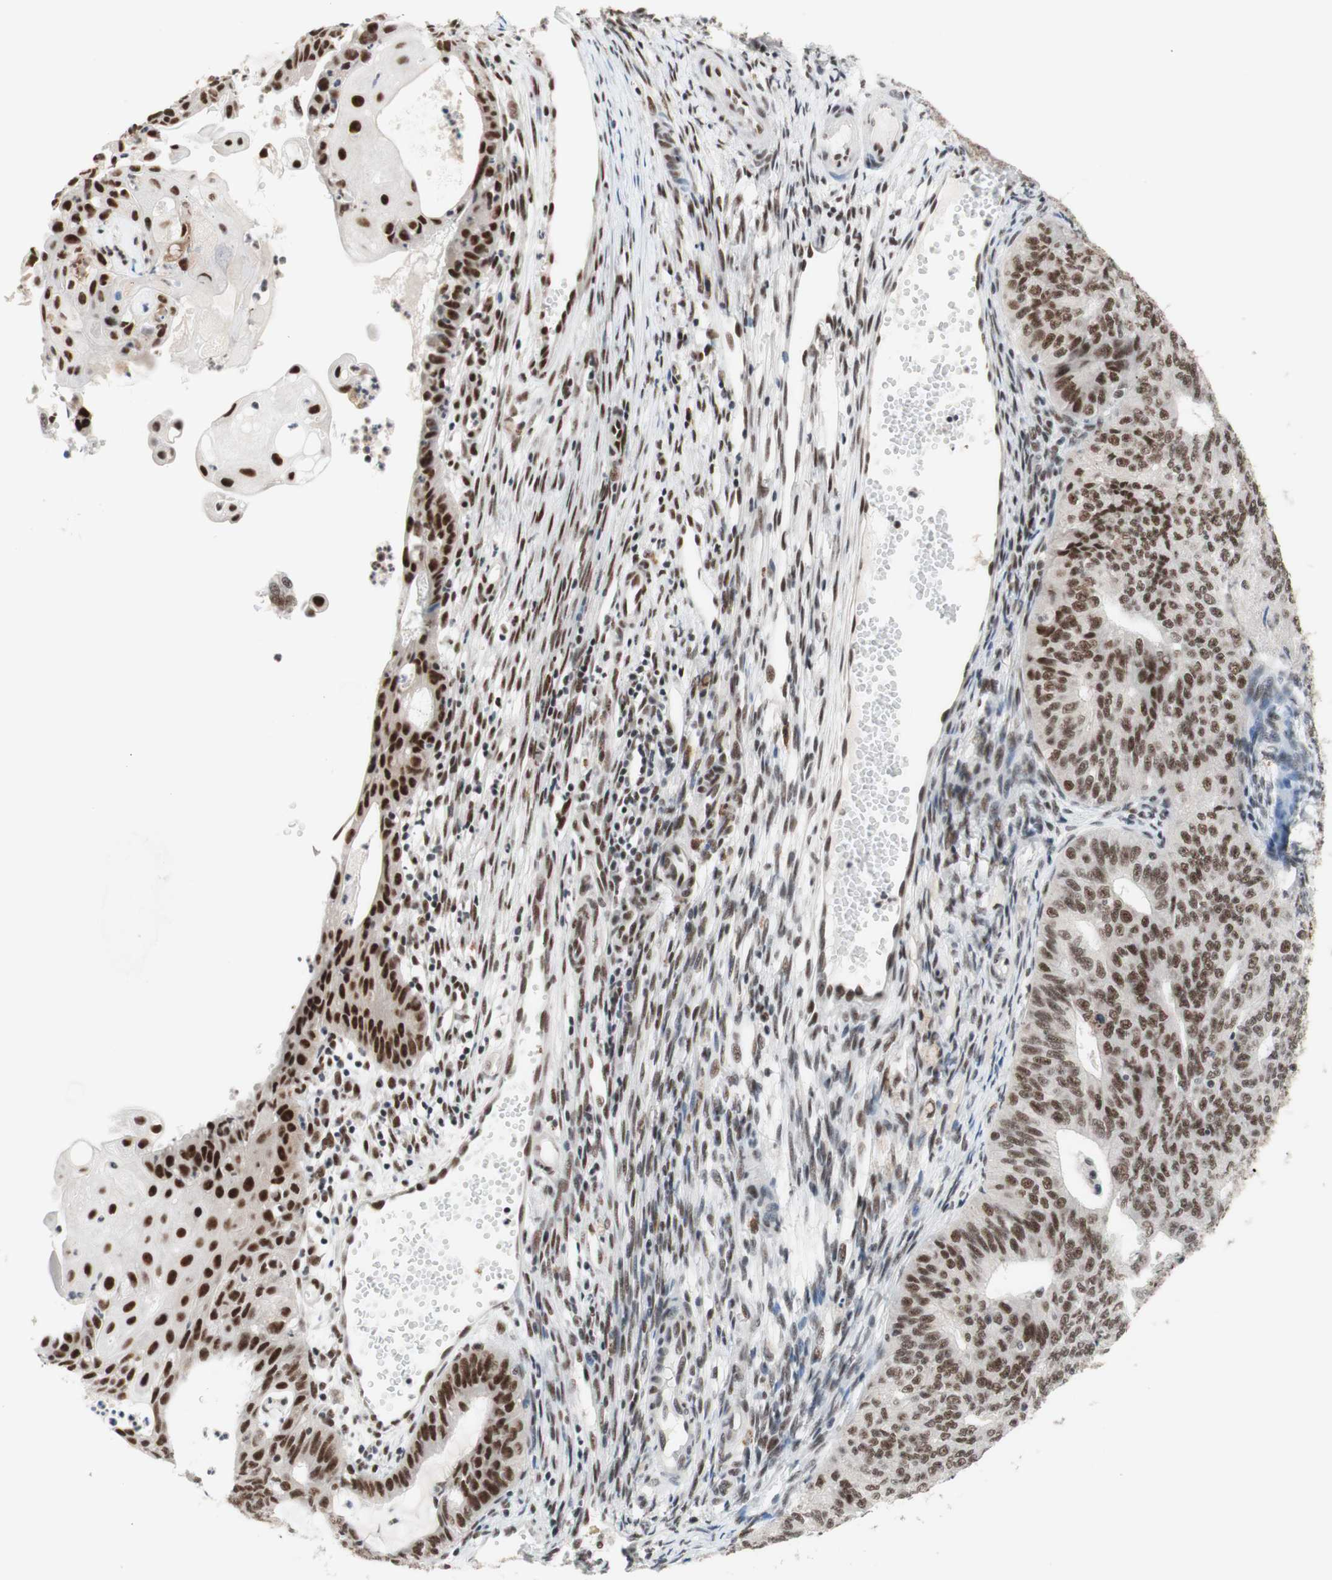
{"staining": {"intensity": "strong", "quantity": ">75%", "location": "nuclear"}, "tissue": "endometrial cancer", "cell_type": "Tumor cells", "image_type": "cancer", "snomed": [{"axis": "morphology", "description": "Adenocarcinoma, NOS"}, {"axis": "topography", "description": "Endometrium"}], "caption": "The image displays staining of endometrial adenocarcinoma, revealing strong nuclear protein staining (brown color) within tumor cells.", "gene": "PRPF19", "patient": {"sex": "female", "age": 32}}